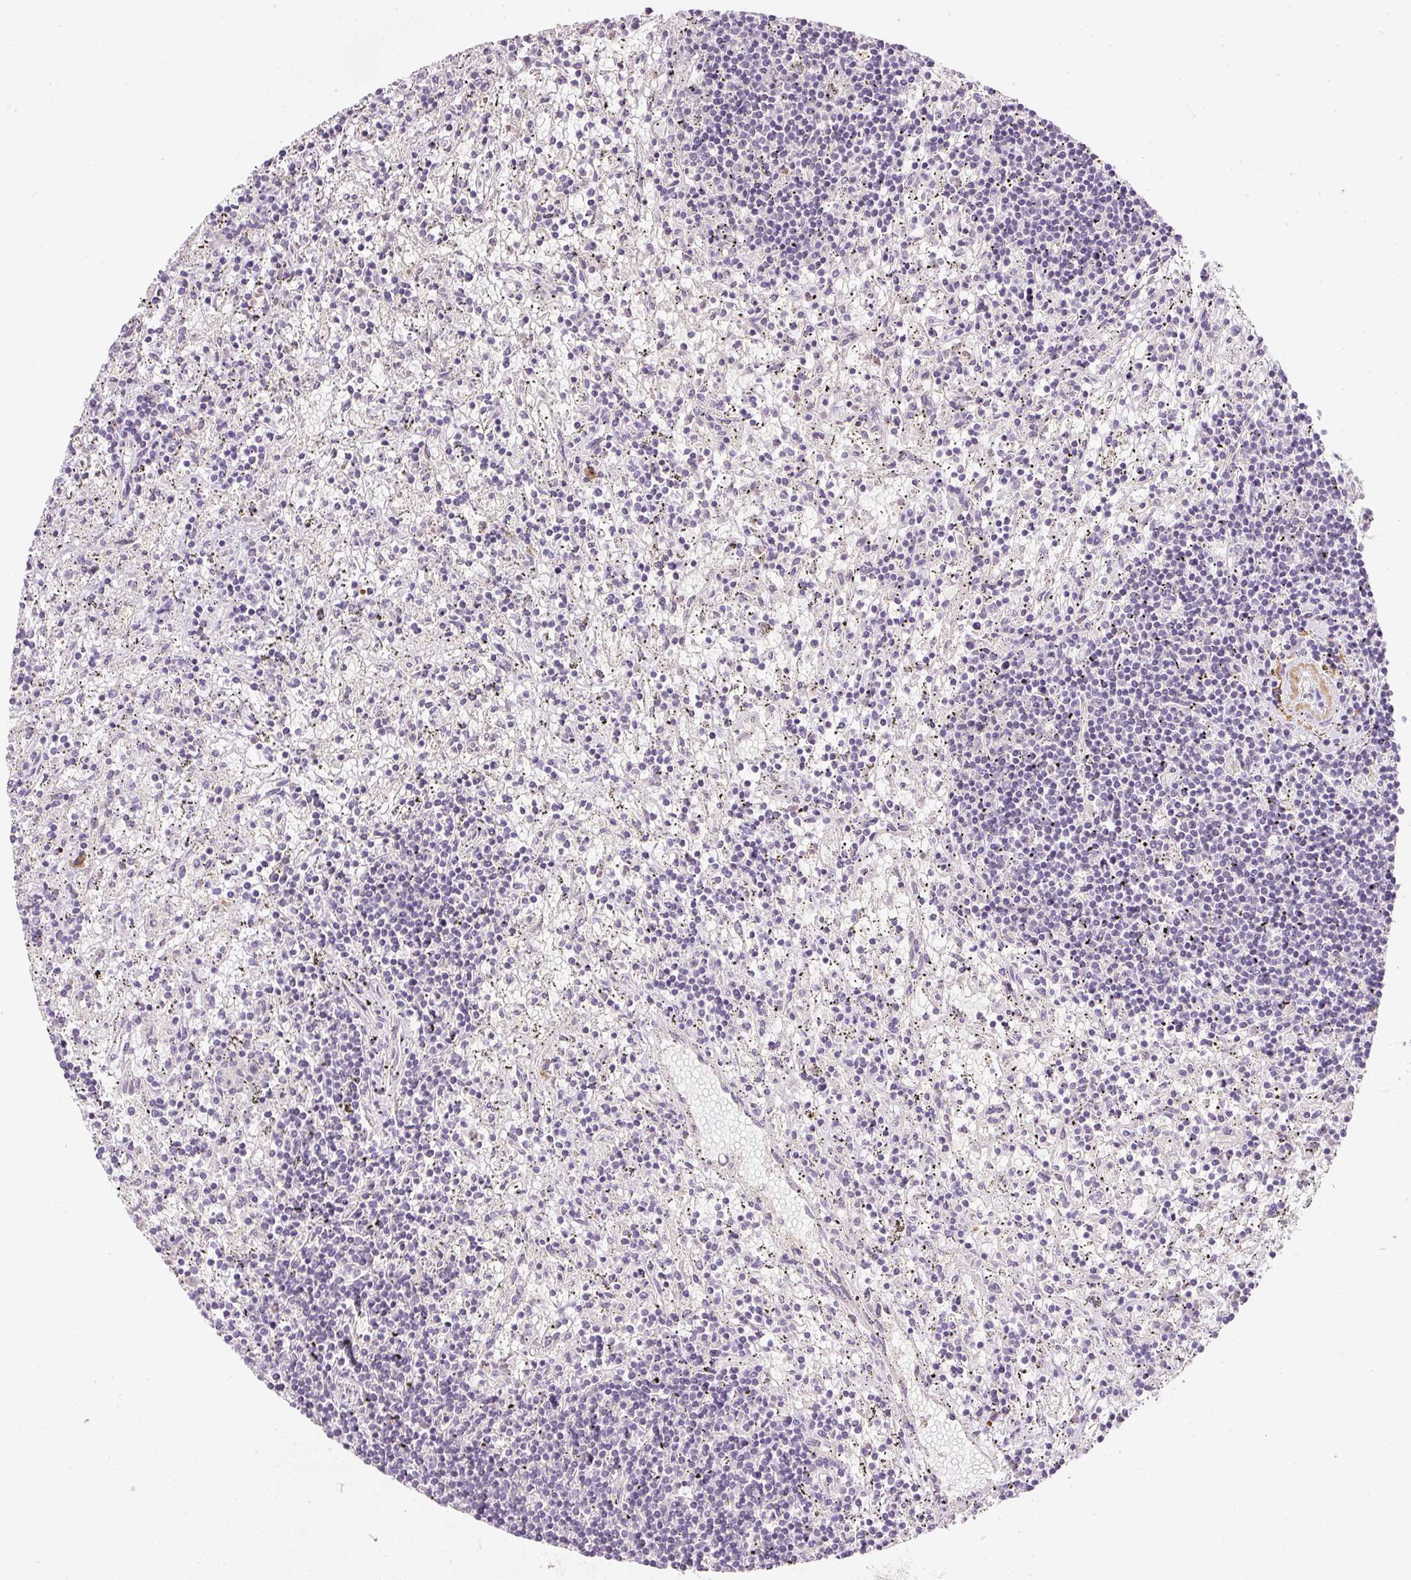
{"staining": {"intensity": "negative", "quantity": "none", "location": "none"}, "tissue": "lymphoma", "cell_type": "Tumor cells", "image_type": "cancer", "snomed": [{"axis": "morphology", "description": "Malignant lymphoma, non-Hodgkin's type, Low grade"}, {"axis": "topography", "description": "Spleen"}], "caption": "An immunohistochemistry (IHC) image of low-grade malignant lymphoma, non-Hodgkin's type is shown. There is no staining in tumor cells of low-grade malignant lymphoma, non-Hodgkin's type. (DAB (3,3'-diaminobenzidine) immunohistochemistry (IHC), high magnification).", "gene": "RNF167", "patient": {"sex": "male", "age": 76}}